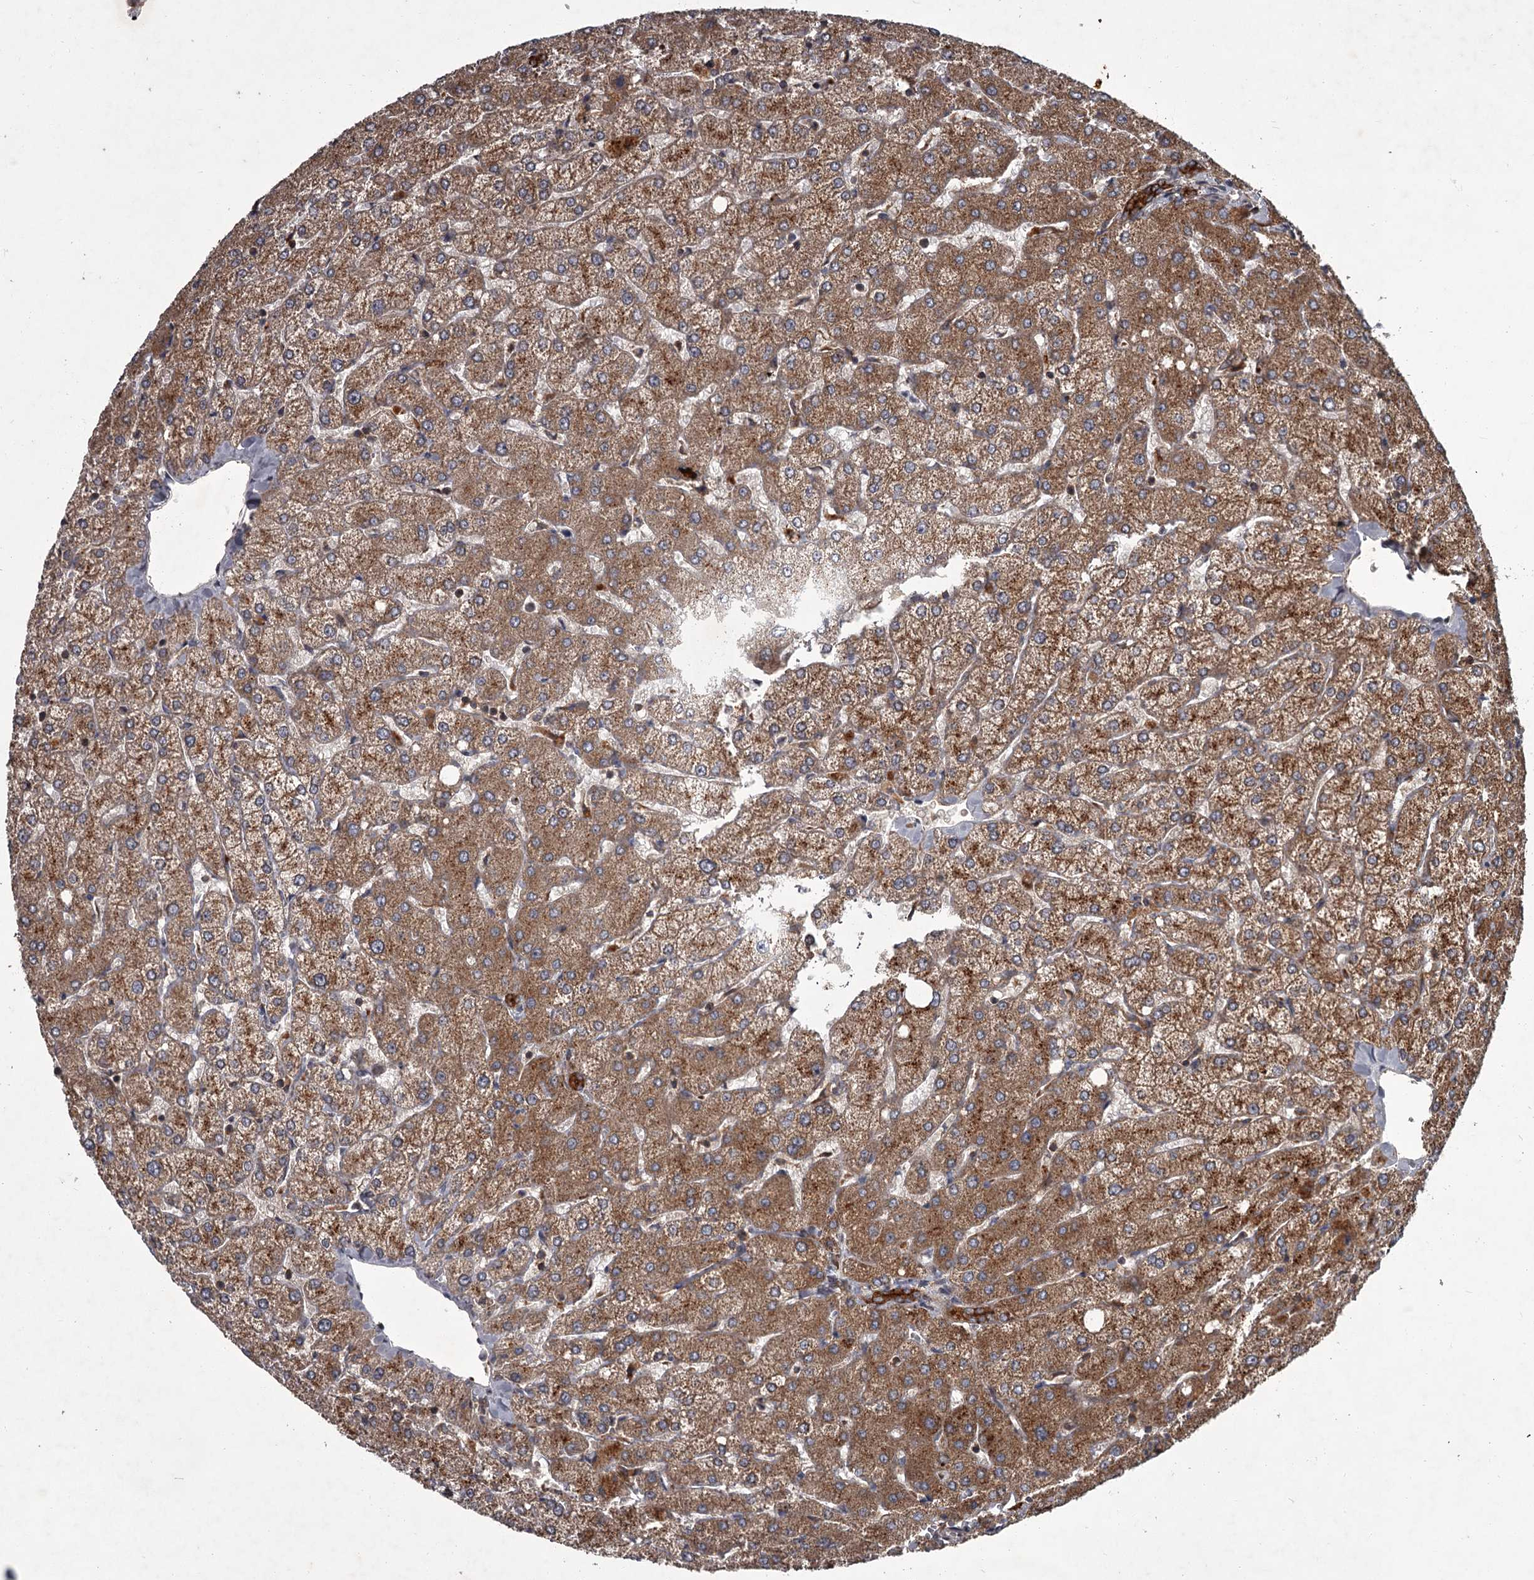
{"staining": {"intensity": "strong", "quantity": ">75%", "location": "cytoplasmic/membranous"}, "tissue": "liver", "cell_type": "Cholangiocytes", "image_type": "normal", "snomed": [{"axis": "morphology", "description": "Normal tissue, NOS"}, {"axis": "topography", "description": "Liver"}], "caption": "DAB (3,3'-diaminobenzidine) immunohistochemical staining of normal human liver shows strong cytoplasmic/membranous protein staining in approximately >75% of cholangiocytes.", "gene": "UNC93B1", "patient": {"sex": "female", "age": 54}}